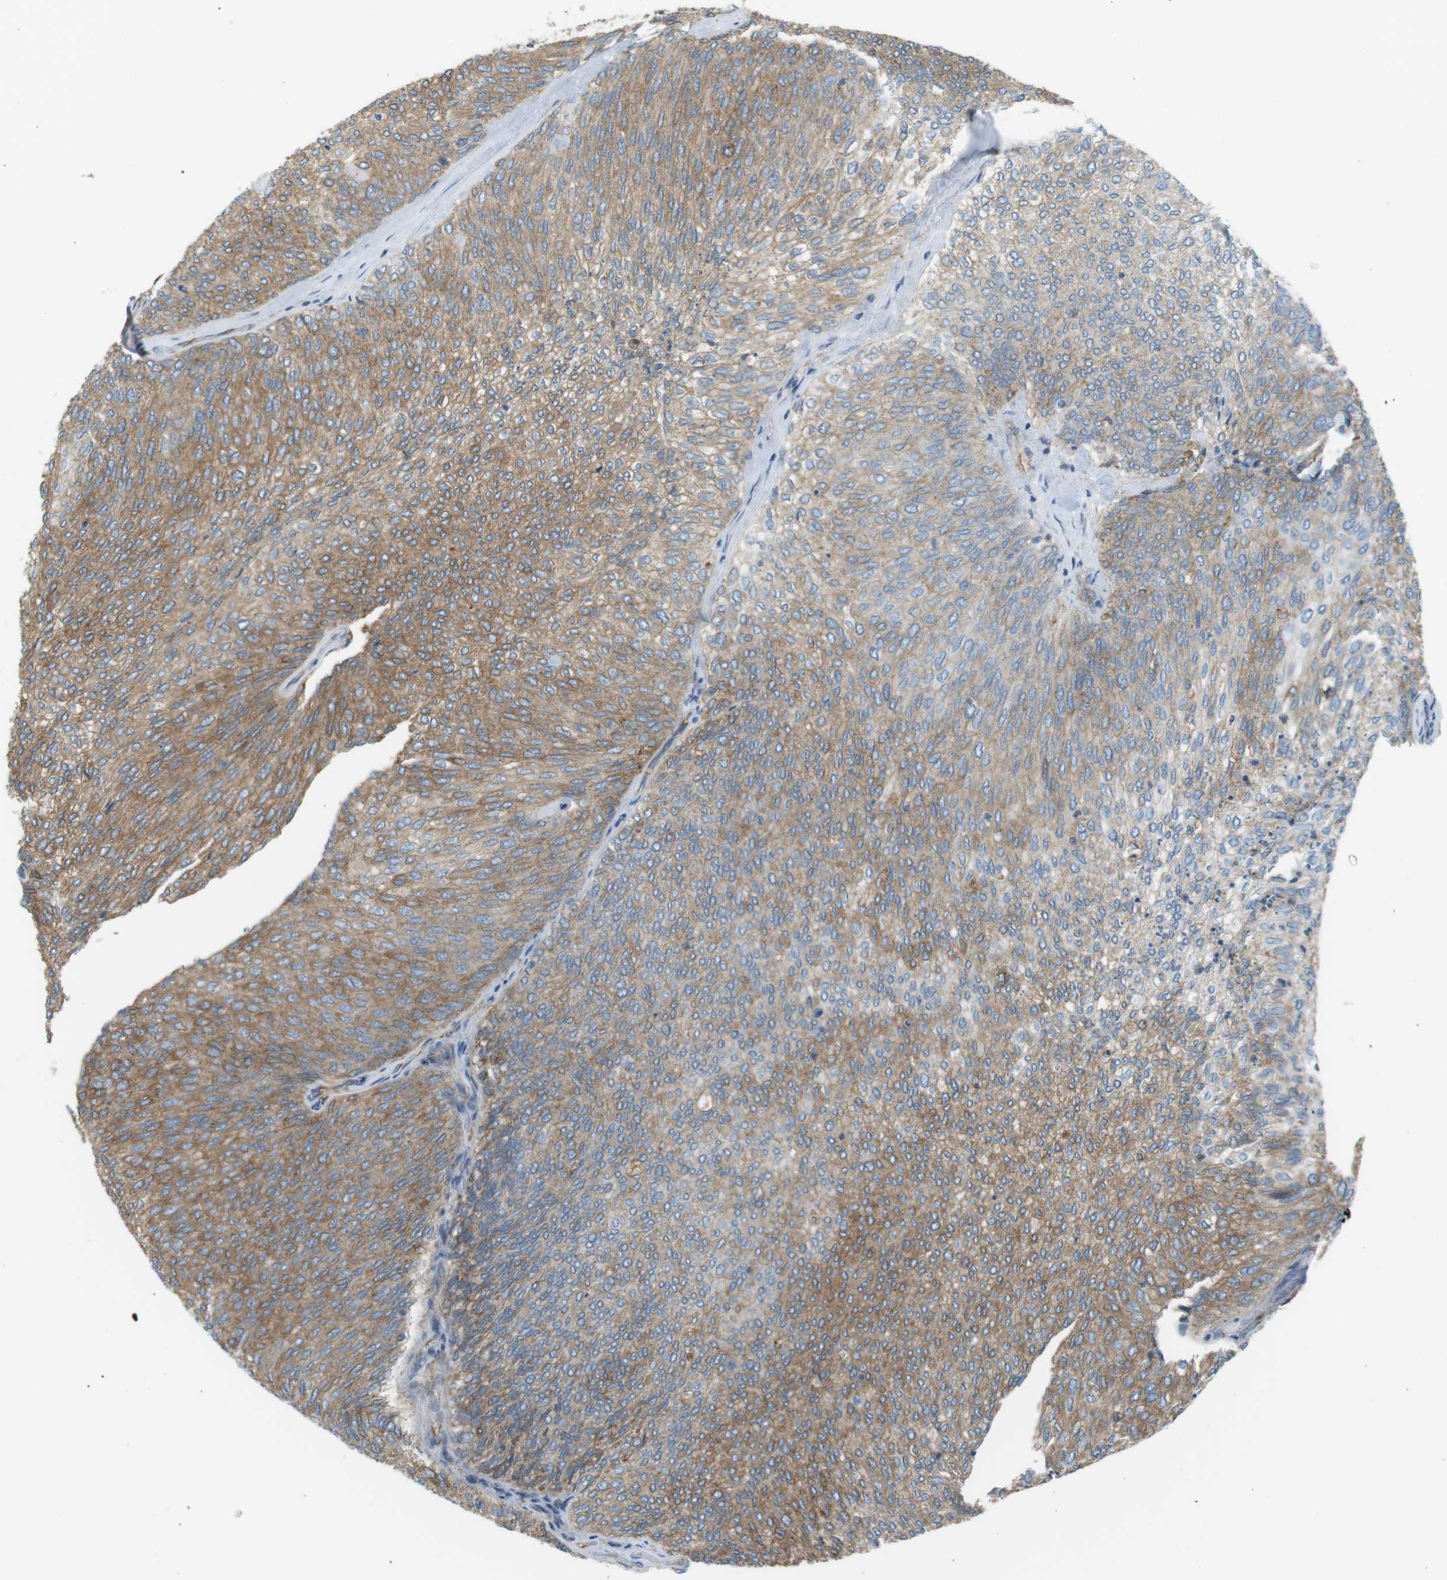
{"staining": {"intensity": "moderate", "quantity": ">75%", "location": "cytoplasmic/membranous"}, "tissue": "urothelial cancer", "cell_type": "Tumor cells", "image_type": "cancer", "snomed": [{"axis": "morphology", "description": "Urothelial carcinoma, Low grade"}, {"axis": "topography", "description": "Urinary bladder"}], "caption": "Brown immunohistochemical staining in human low-grade urothelial carcinoma demonstrates moderate cytoplasmic/membranous positivity in approximately >75% of tumor cells.", "gene": "PEPD", "patient": {"sex": "female", "age": 79}}